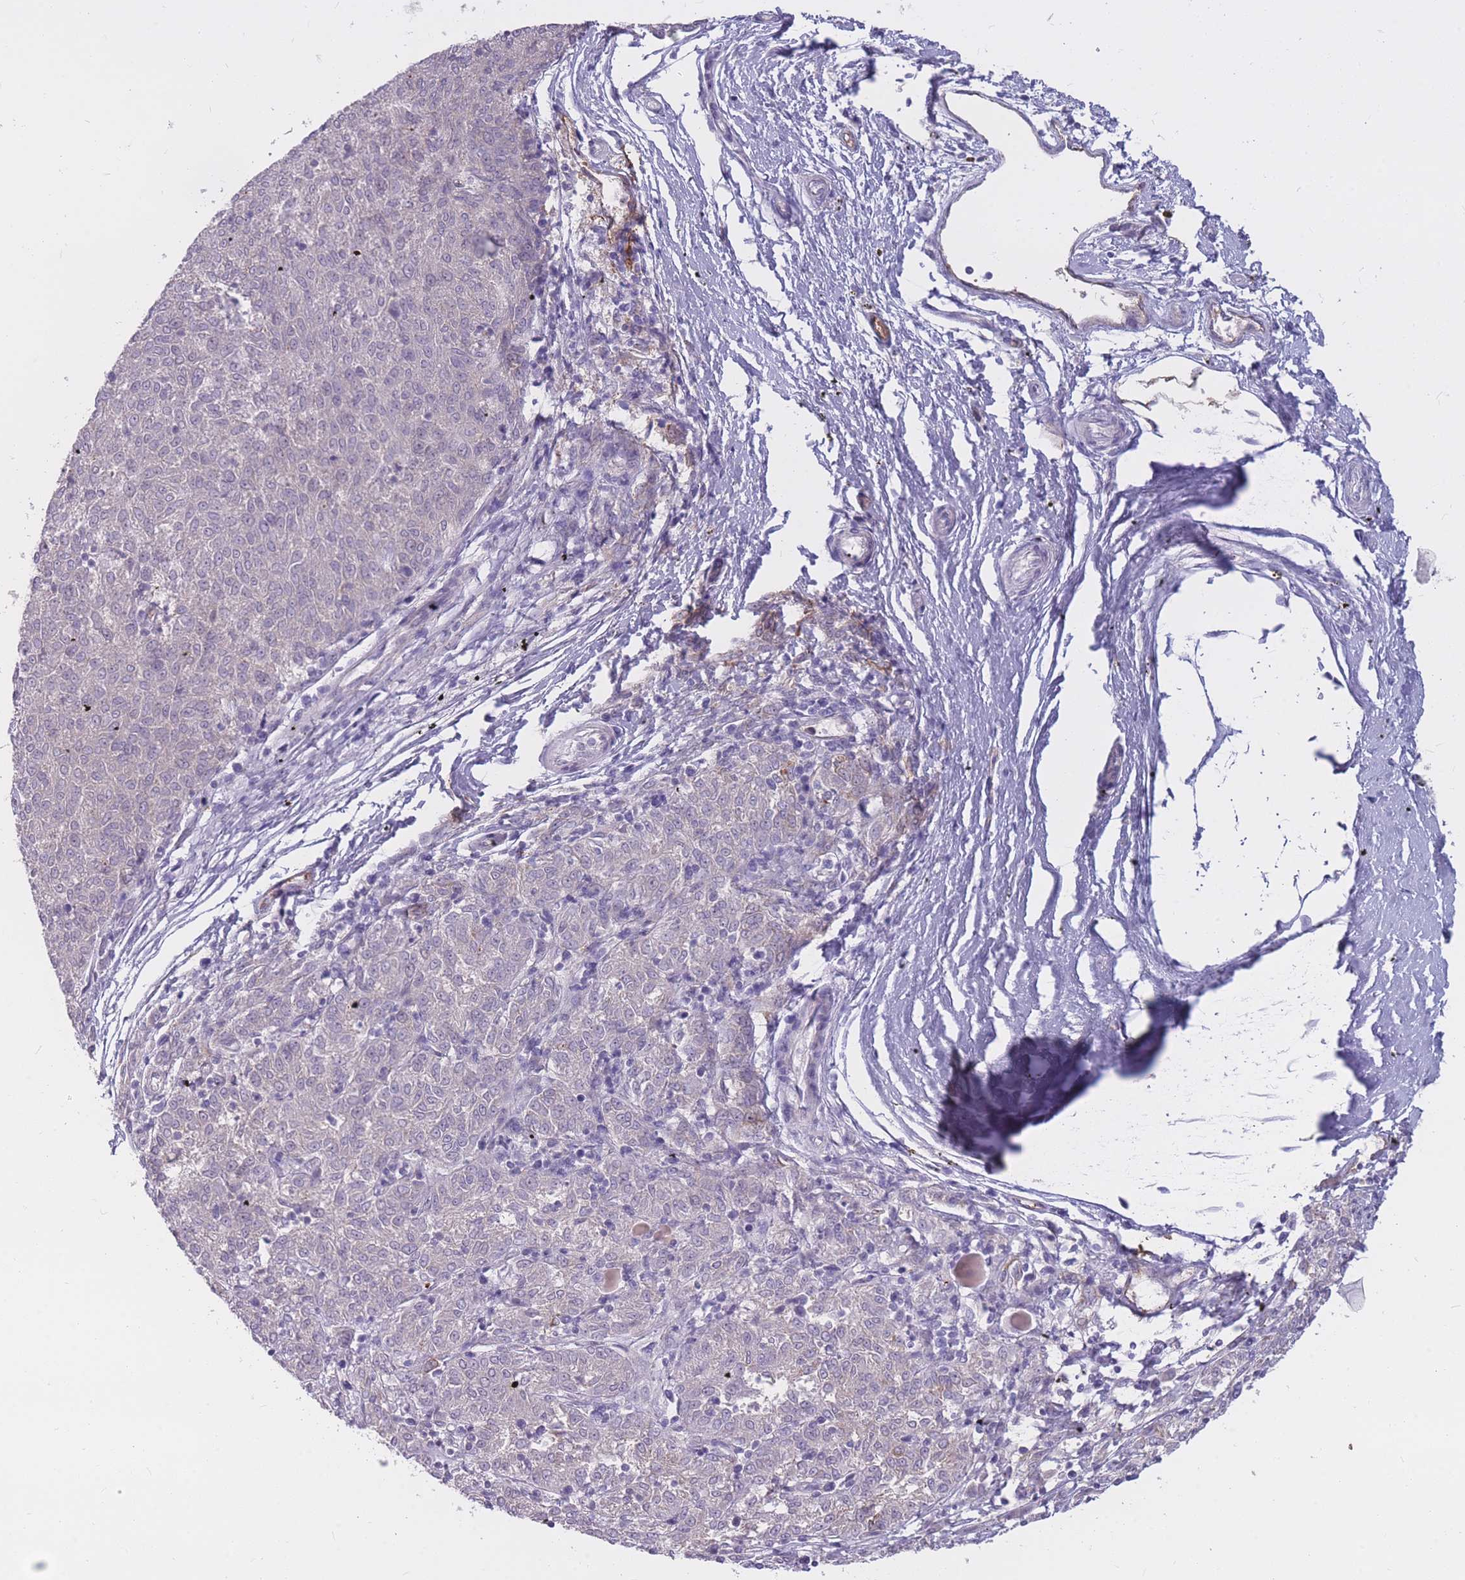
{"staining": {"intensity": "negative", "quantity": "none", "location": "none"}, "tissue": "melanoma", "cell_type": "Tumor cells", "image_type": "cancer", "snomed": [{"axis": "morphology", "description": "Malignant melanoma, NOS"}, {"axis": "topography", "description": "Skin"}], "caption": "Protein analysis of malignant melanoma displays no significant expression in tumor cells.", "gene": "GNA11", "patient": {"sex": "female", "age": 72}}